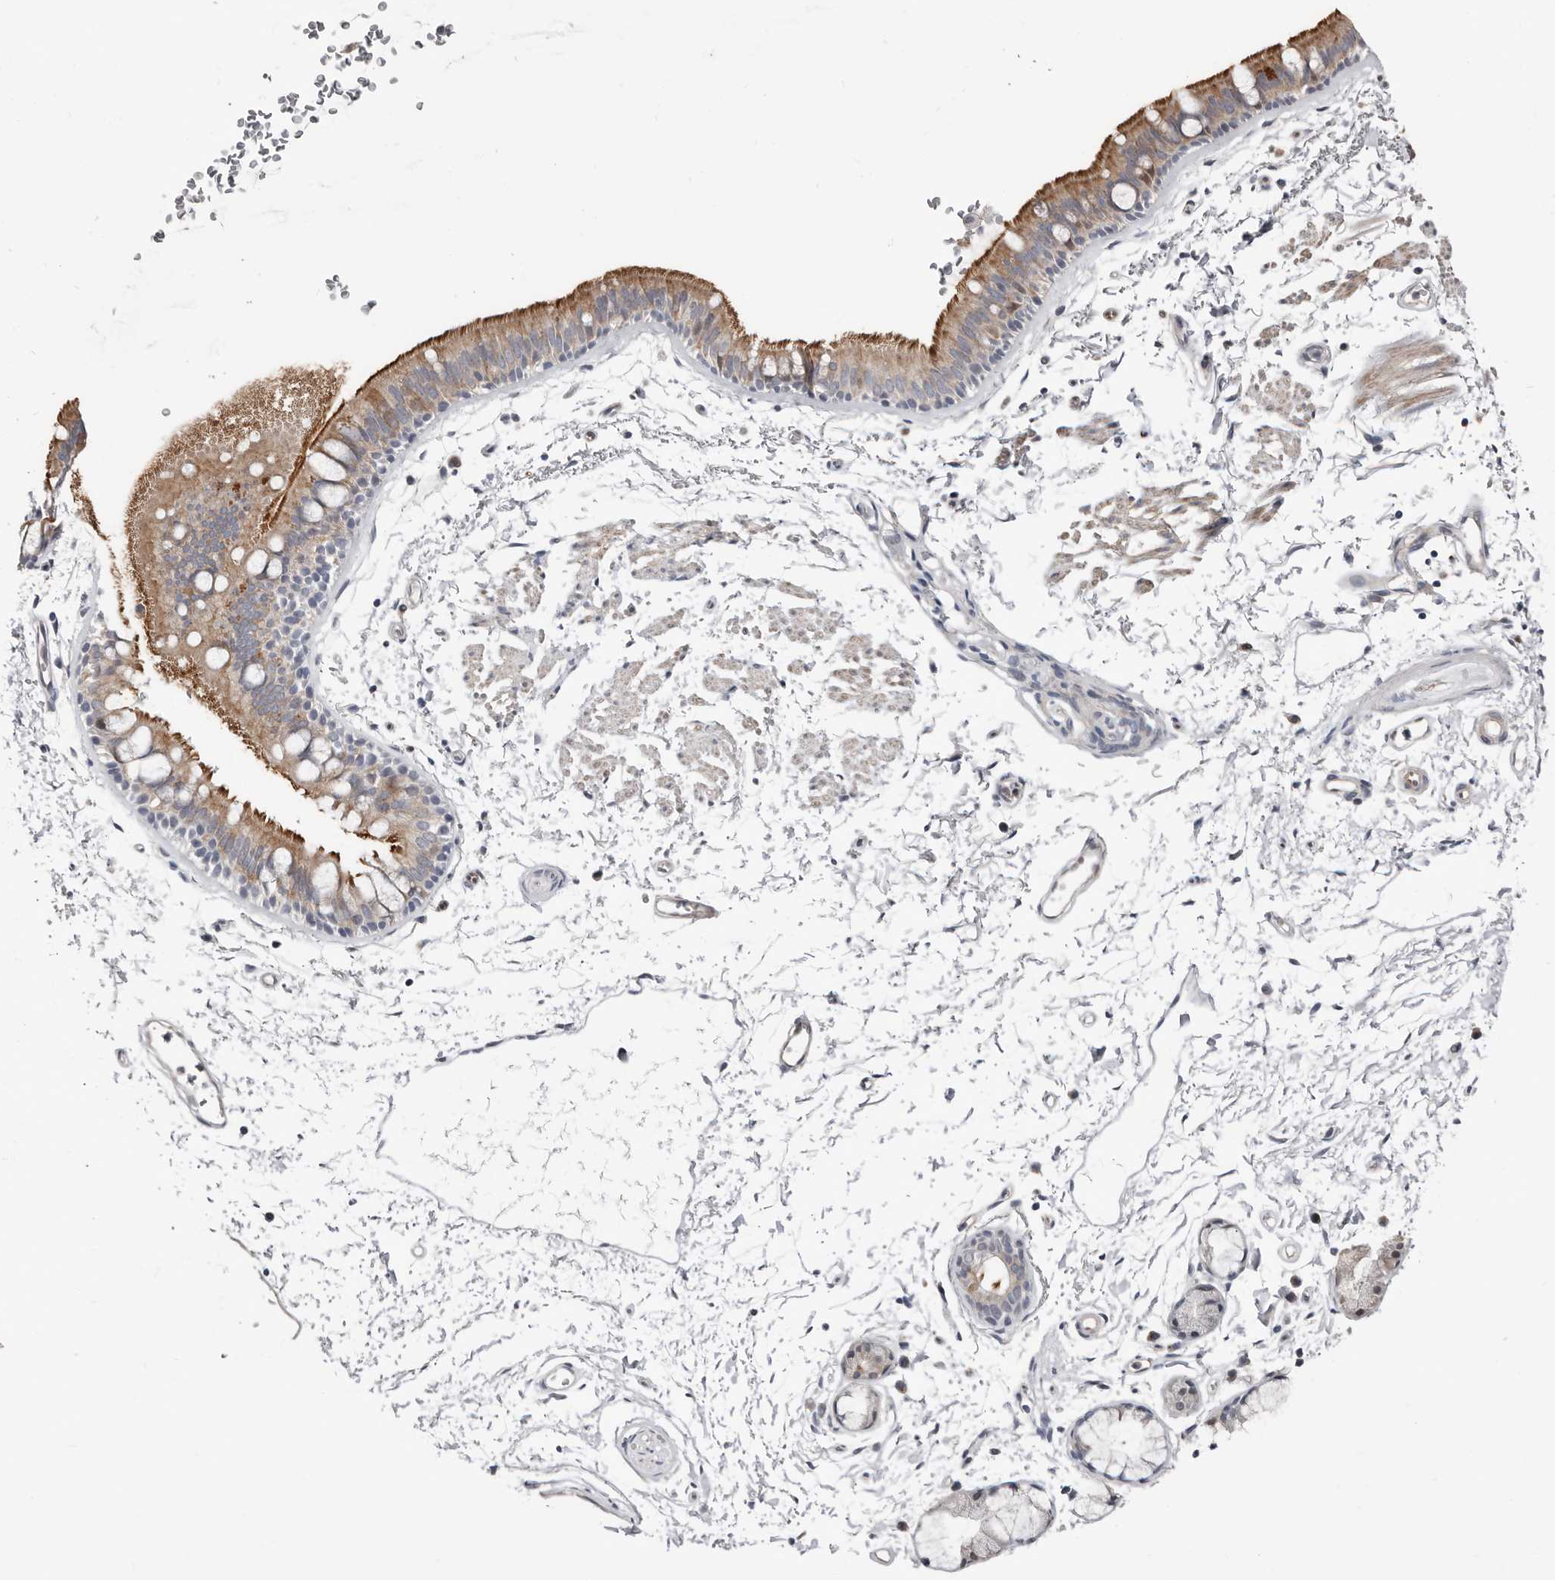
{"staining": {"intensity": "moderate", "quantity": ">75%", "location": "cytoplasmic/membranous"}, "tissue": "bronchus", "cell_type": "Respiratory epithelial cells", "image_type": "normal", "snomed": [{"axis": "morphology", "description": "Normal tissue, NOS"}, {"axis": "topography", "description": "Lymph node"}, {"axis": "topography", "description": "Bronchus"}], "caption": "Moderate cytoplasmic/membranous positivity is seen in about >75% of respiratory epithelial cells in unremarkable bronchus. The protein of interest is stained brown, and the nuclei are stained in blue (DAB (3,3'-diaminobenzidine) IHC with brightfield microscopy, high magnification).", "gene": "ASRGL1", "patient": {"sex": "female", "age": 70}}